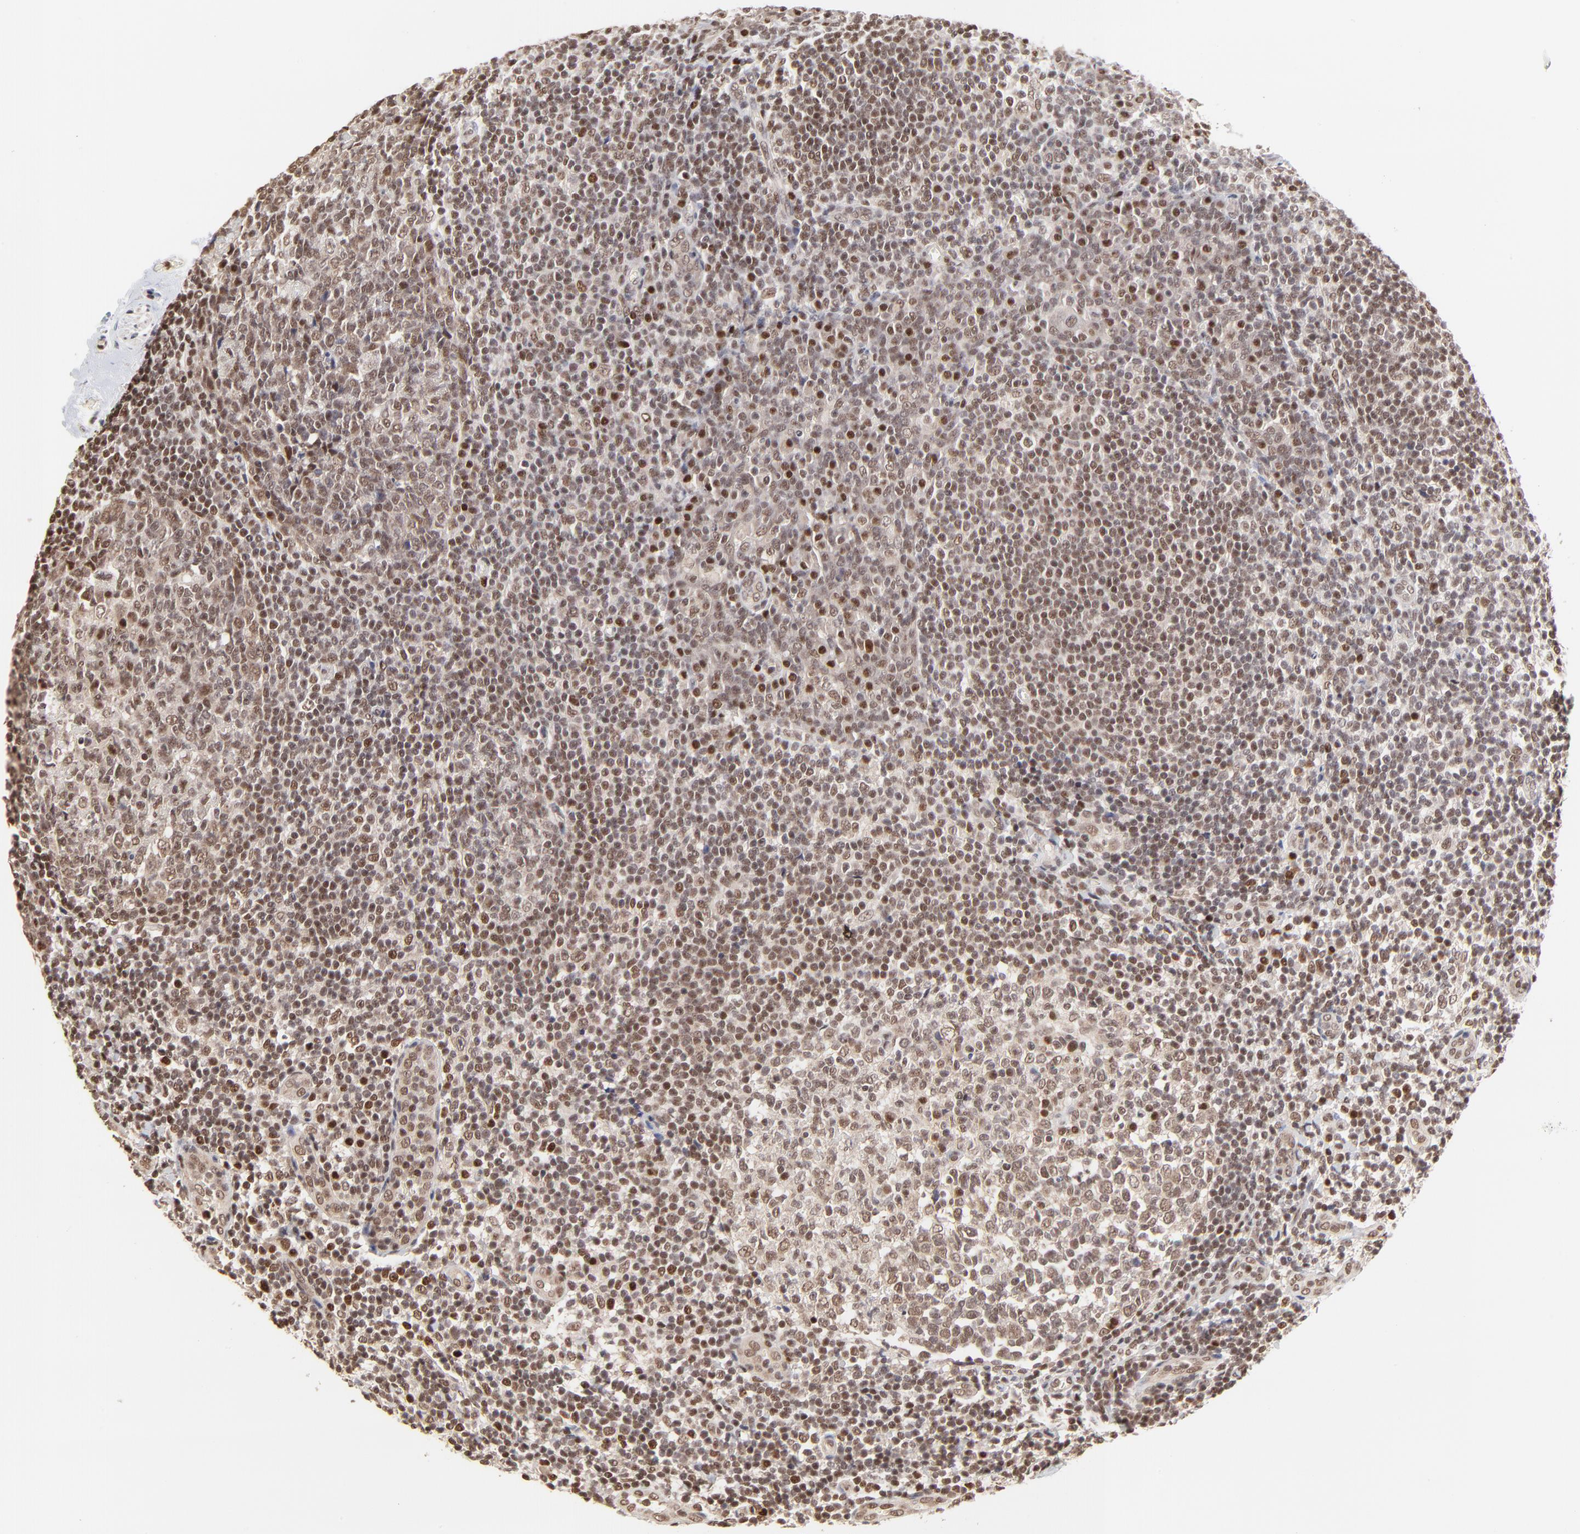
{"staining": {"intensity": "moderate", "quantity": ">75%", "location": "nuclear"}, "tissue": "tonsil", "cell_type": "Germinal center cells", "image_type": "normal", "snomed": [{"axis": "morphology", "description": "Normal tissue, NOS"}, {"axis": "topography", "description": "Tonsil"}], "caption": "An IHC image of unremarkable tissue is shown. Protein staining in brown highlights moderate nuclear positivity in tonsil within germinal center cells.", "gene": "DSN1", "patient": {"sex": "male", "age": 31}}